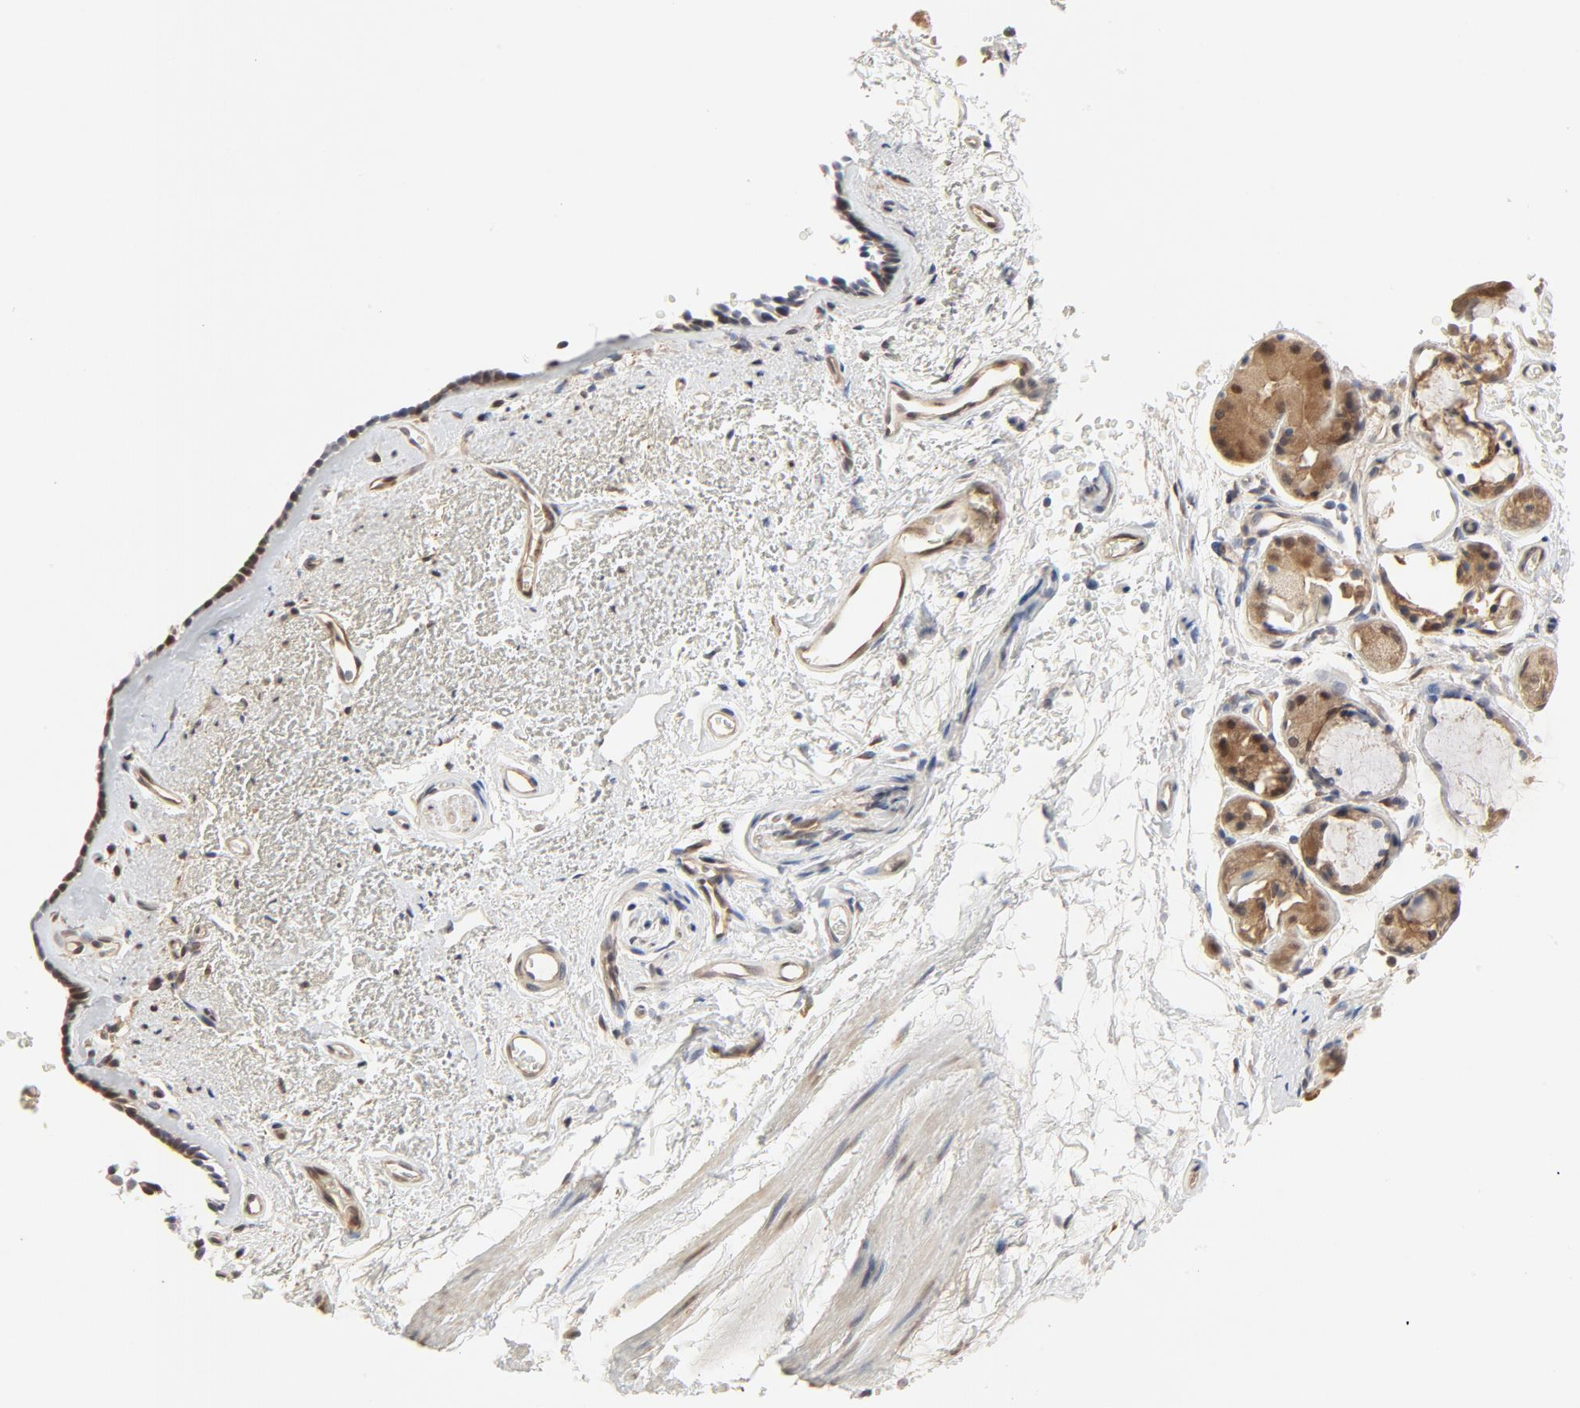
{"staining": {"intensity": "strong", "quantity": "25%-75%", "location": "cytoplasmic/membranous,nuclear"}, "tissue": "bronchus", "cell_type": "Respiratory epithelial cells", "image_type": "normal", "snomed": [{"axis": "morphology", "description": "Normal tissue, NOS"}, {"axis": "morphology", "description": "Adenocarcinoma, NOS"}, {"axis": "topography", "description": "Bronchus"}, {"axis": "topography", "description": "Lung"}], "caption": "A brown stain labels strong cytoplasmic/membranous,nuclear expression of a protein in respiratory epithelial cells of normal human bronchus.", "gene": "NEDD8", "patient": {"sex": "male", "age": 71}}